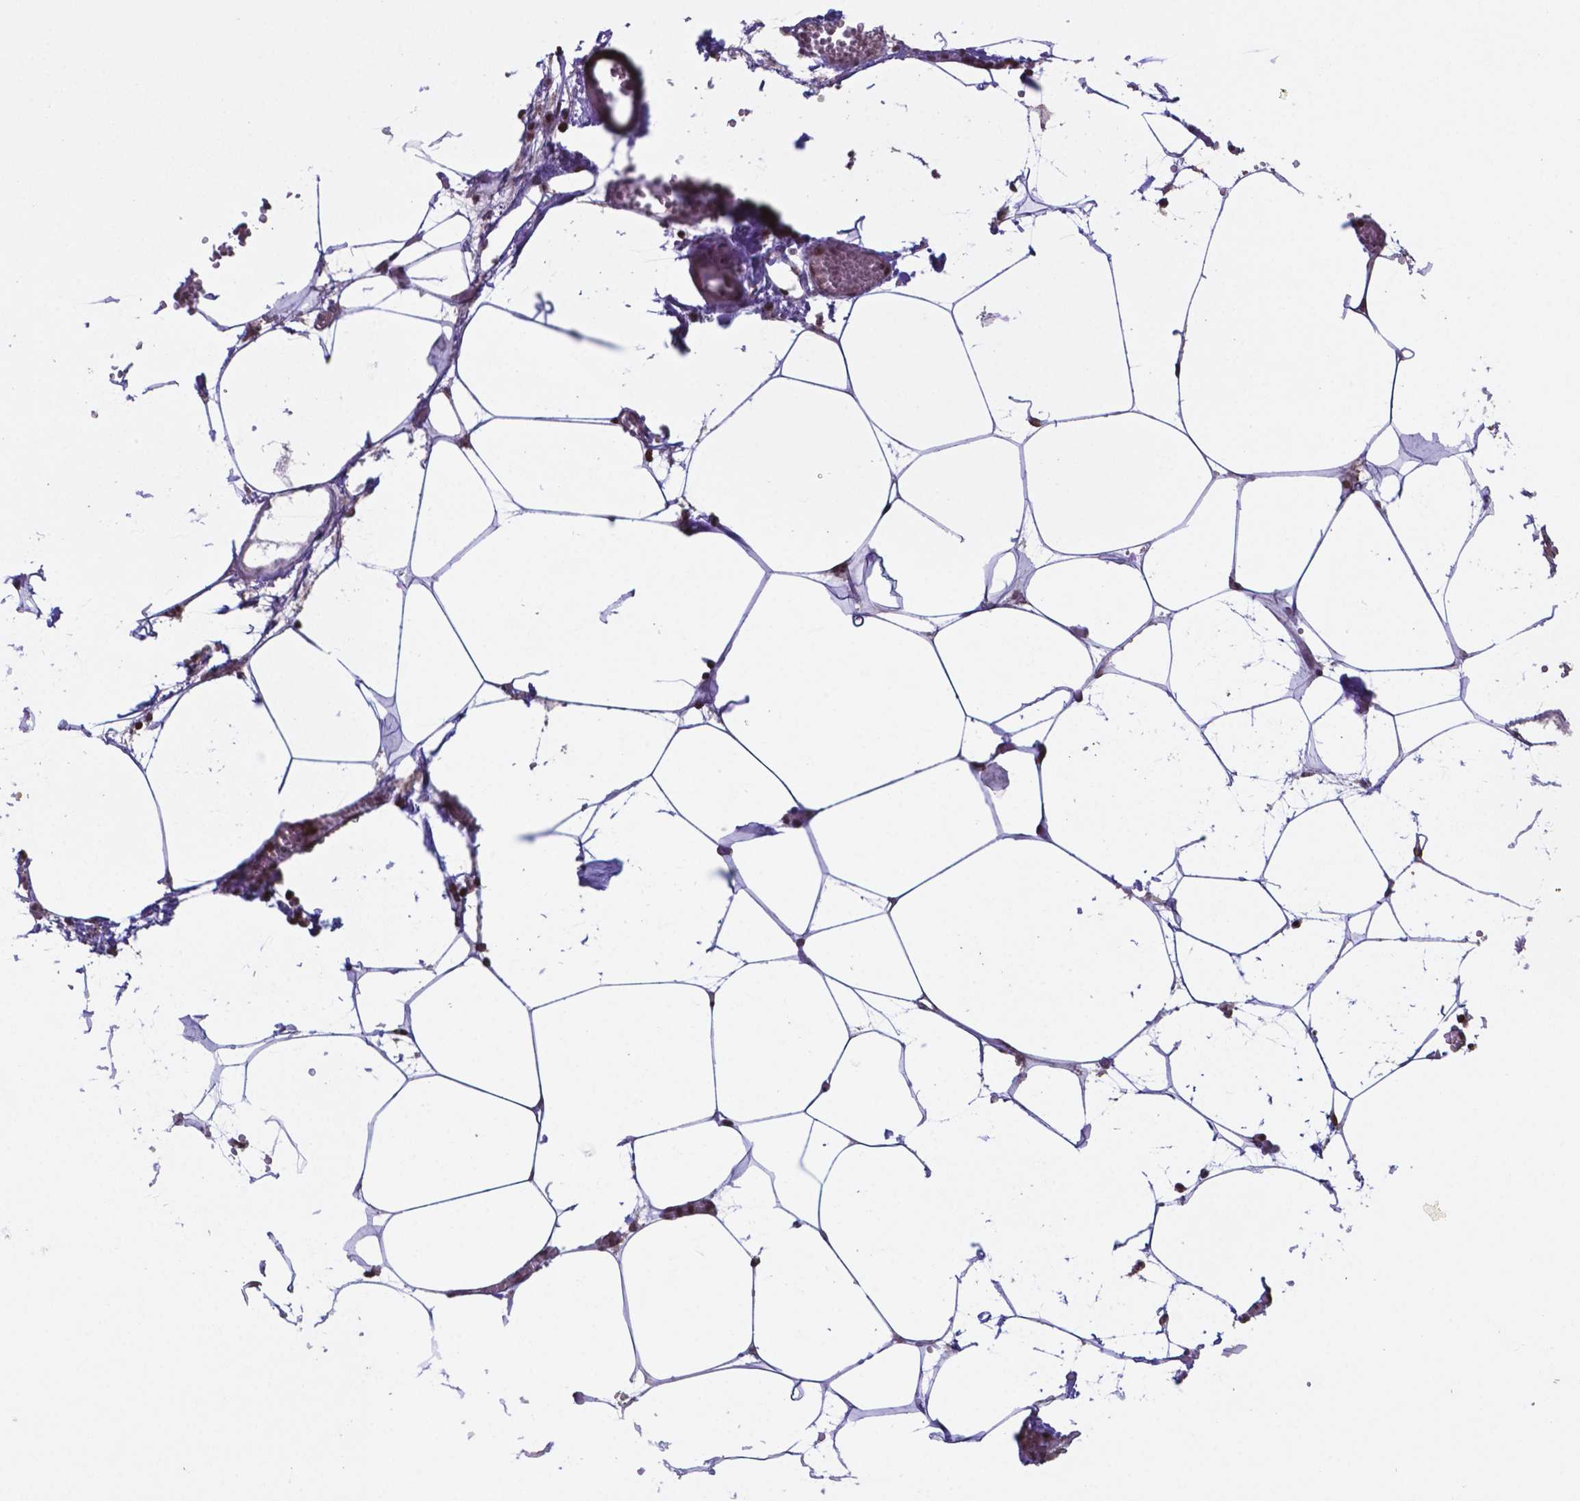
{"staining": {"intensity": "negative", "quantity": "none", "location": "none"}, "tissue": "adipose tissue", "cell_type": "Adipocytes", "image_type": "normal", "snomed": [{"axis": "morphology", "description": "Normal tissue, NOS"}, {"axis": "topography", "description": "Adipose tissue"}, {"axis": "topography", "description": "Pancreas"}, {"axis": "topography", "description": "Peripheral nerve tissue"}], "caption": "Immunohistochemistry (IHC) photomicrograph of unremarkable adipose tissue: human adipose tissue stained with DAB (3,3'-diaminobenzidine) demonstrates no significant protein staining in adipocytes. The staining is performed using DAB (3,3'-diaminobenzidine) brown chromogen with nuclei counter-stained in using hematoxylin.", "gene": "MLC1", "patient": {"sex": "female", "age": 58}}